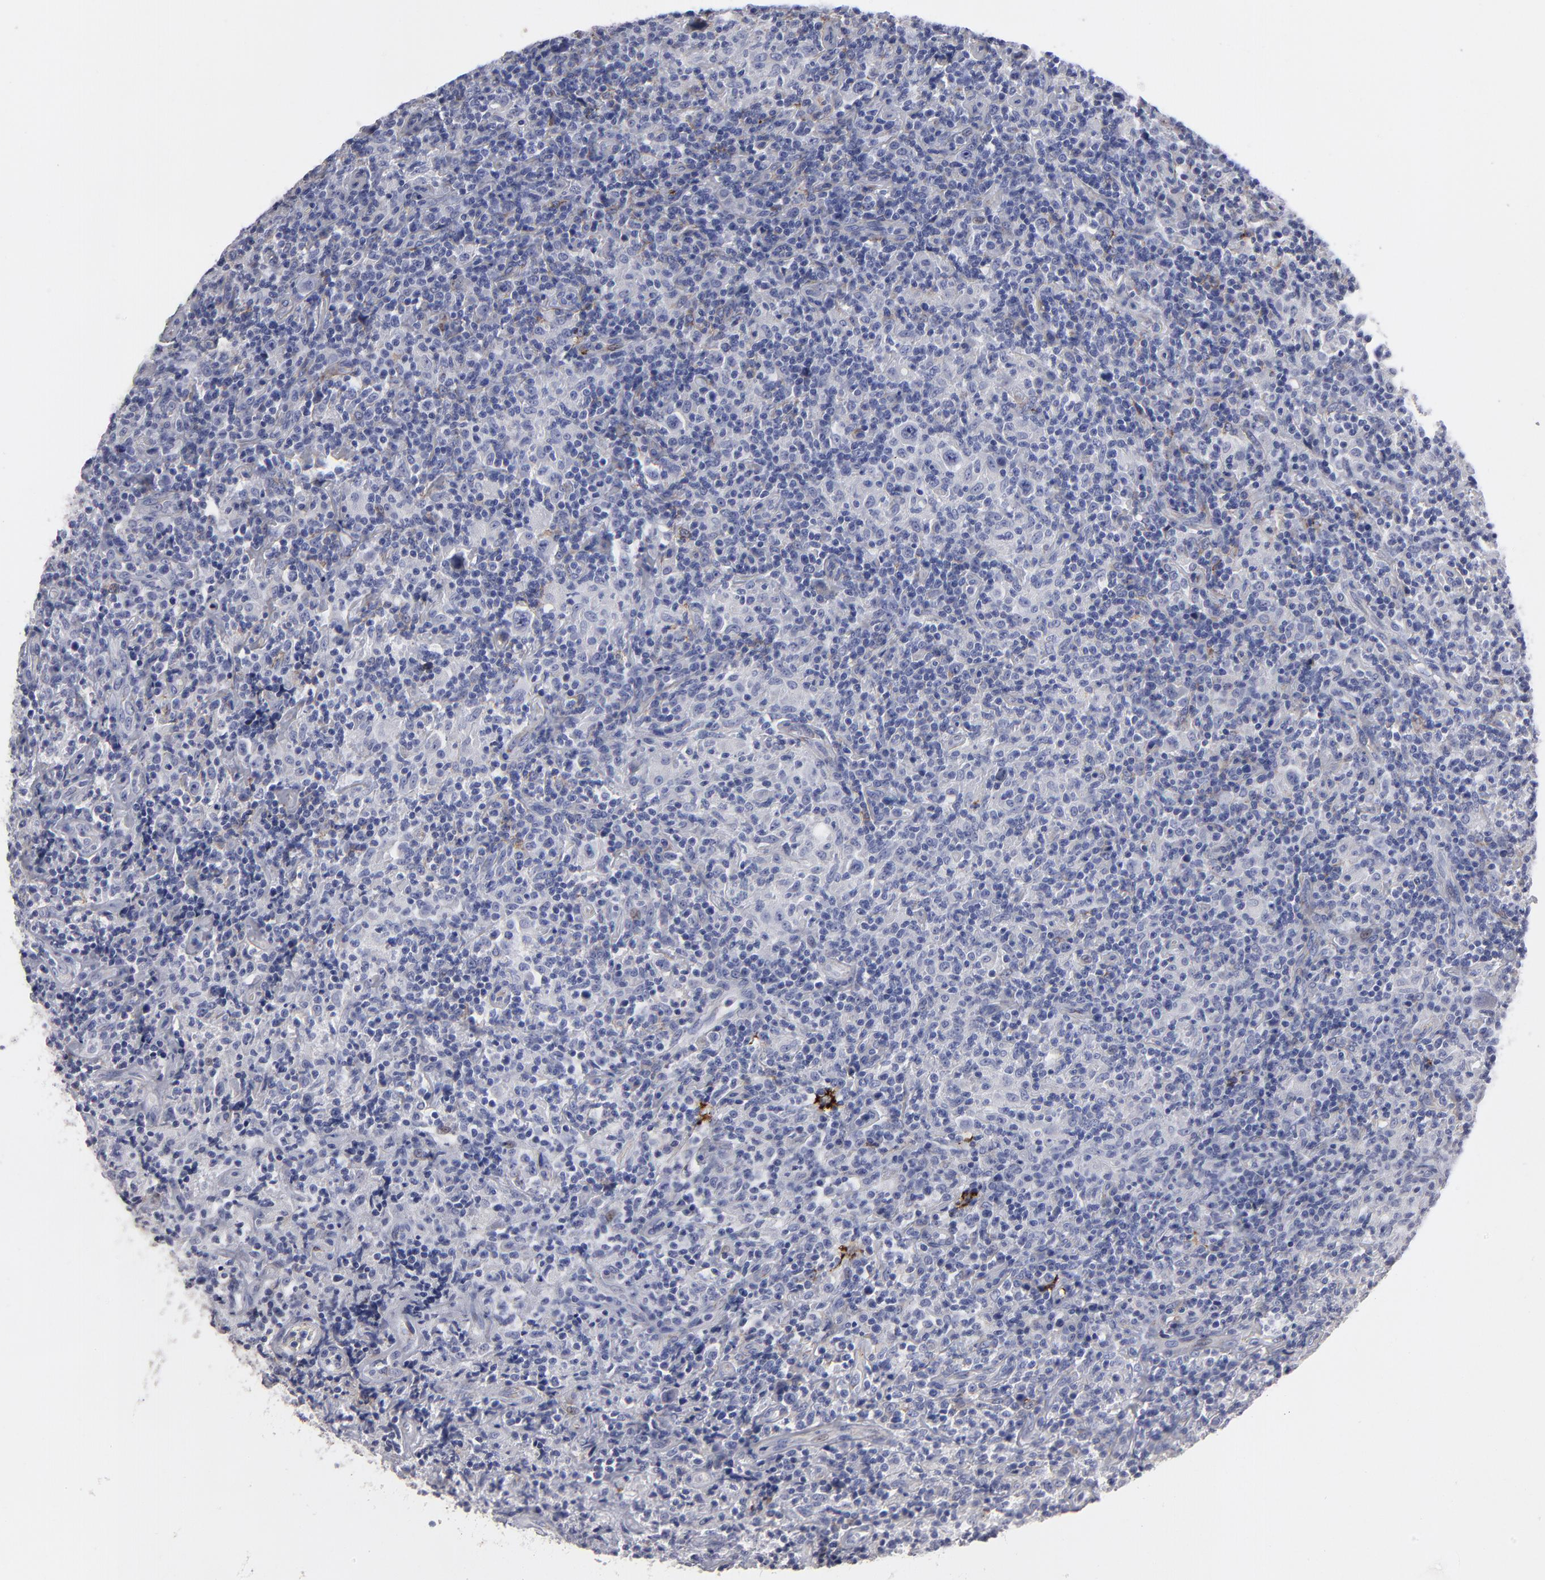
{"staining": {"intensity": "negative", "quantity": "none", "location": "none"}, "tissue": "lymphoma", "cell_type": "Tumor cells", "image_type": "cancer", "snomed": [{"axis": "morphology", "description": "Hodgkin's disease, NOS"}, {"axis": "topography", "description": "Lymph node"}], "caption": "Tumor cells show no significant positivity in Hodgkin's disease.", "gene": "CADM3", "patient": {"sex": "male", "age": 65}}